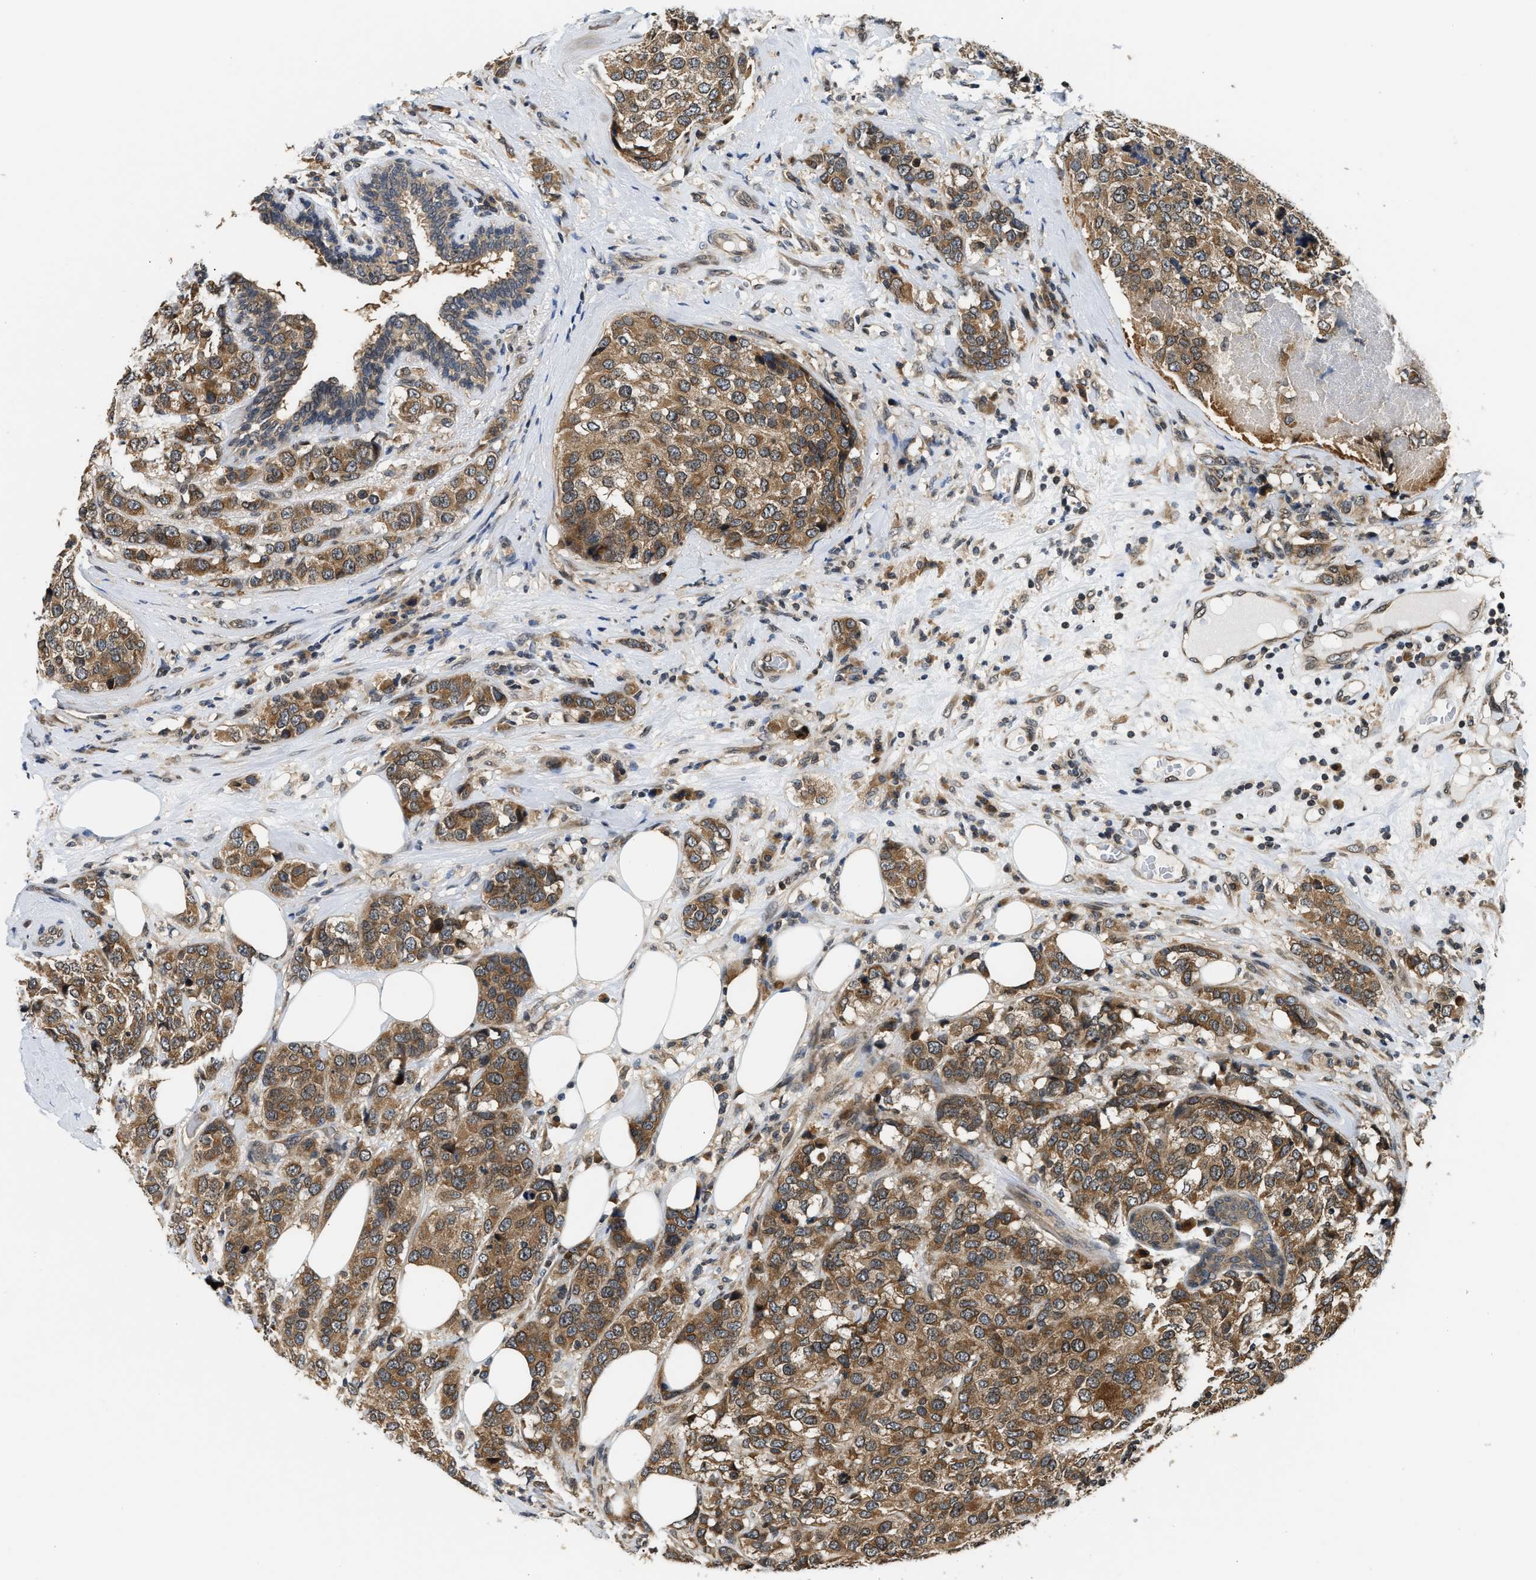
{"staining": {"intensity": "moderate", "quantity": ">75%", "location": "cytoplasmic/membranous"}, "tissue": "breast cancer", "cell_type": "Tumor cells", "image_type": "cancer", "snomed": [{"axis": "morphology", "description": "Lobular carcinoma"}, {"axis": "topography", "description": "Breast"}], "caption": "Breast lobular carcinoma was stained to show a protein in brown. There is medium levels of moderate cytoplasmic/membranous positivity in about >75% of tumor cells.", "gene": "RAB29", "patient": {"sex": "female", "age": 59}}